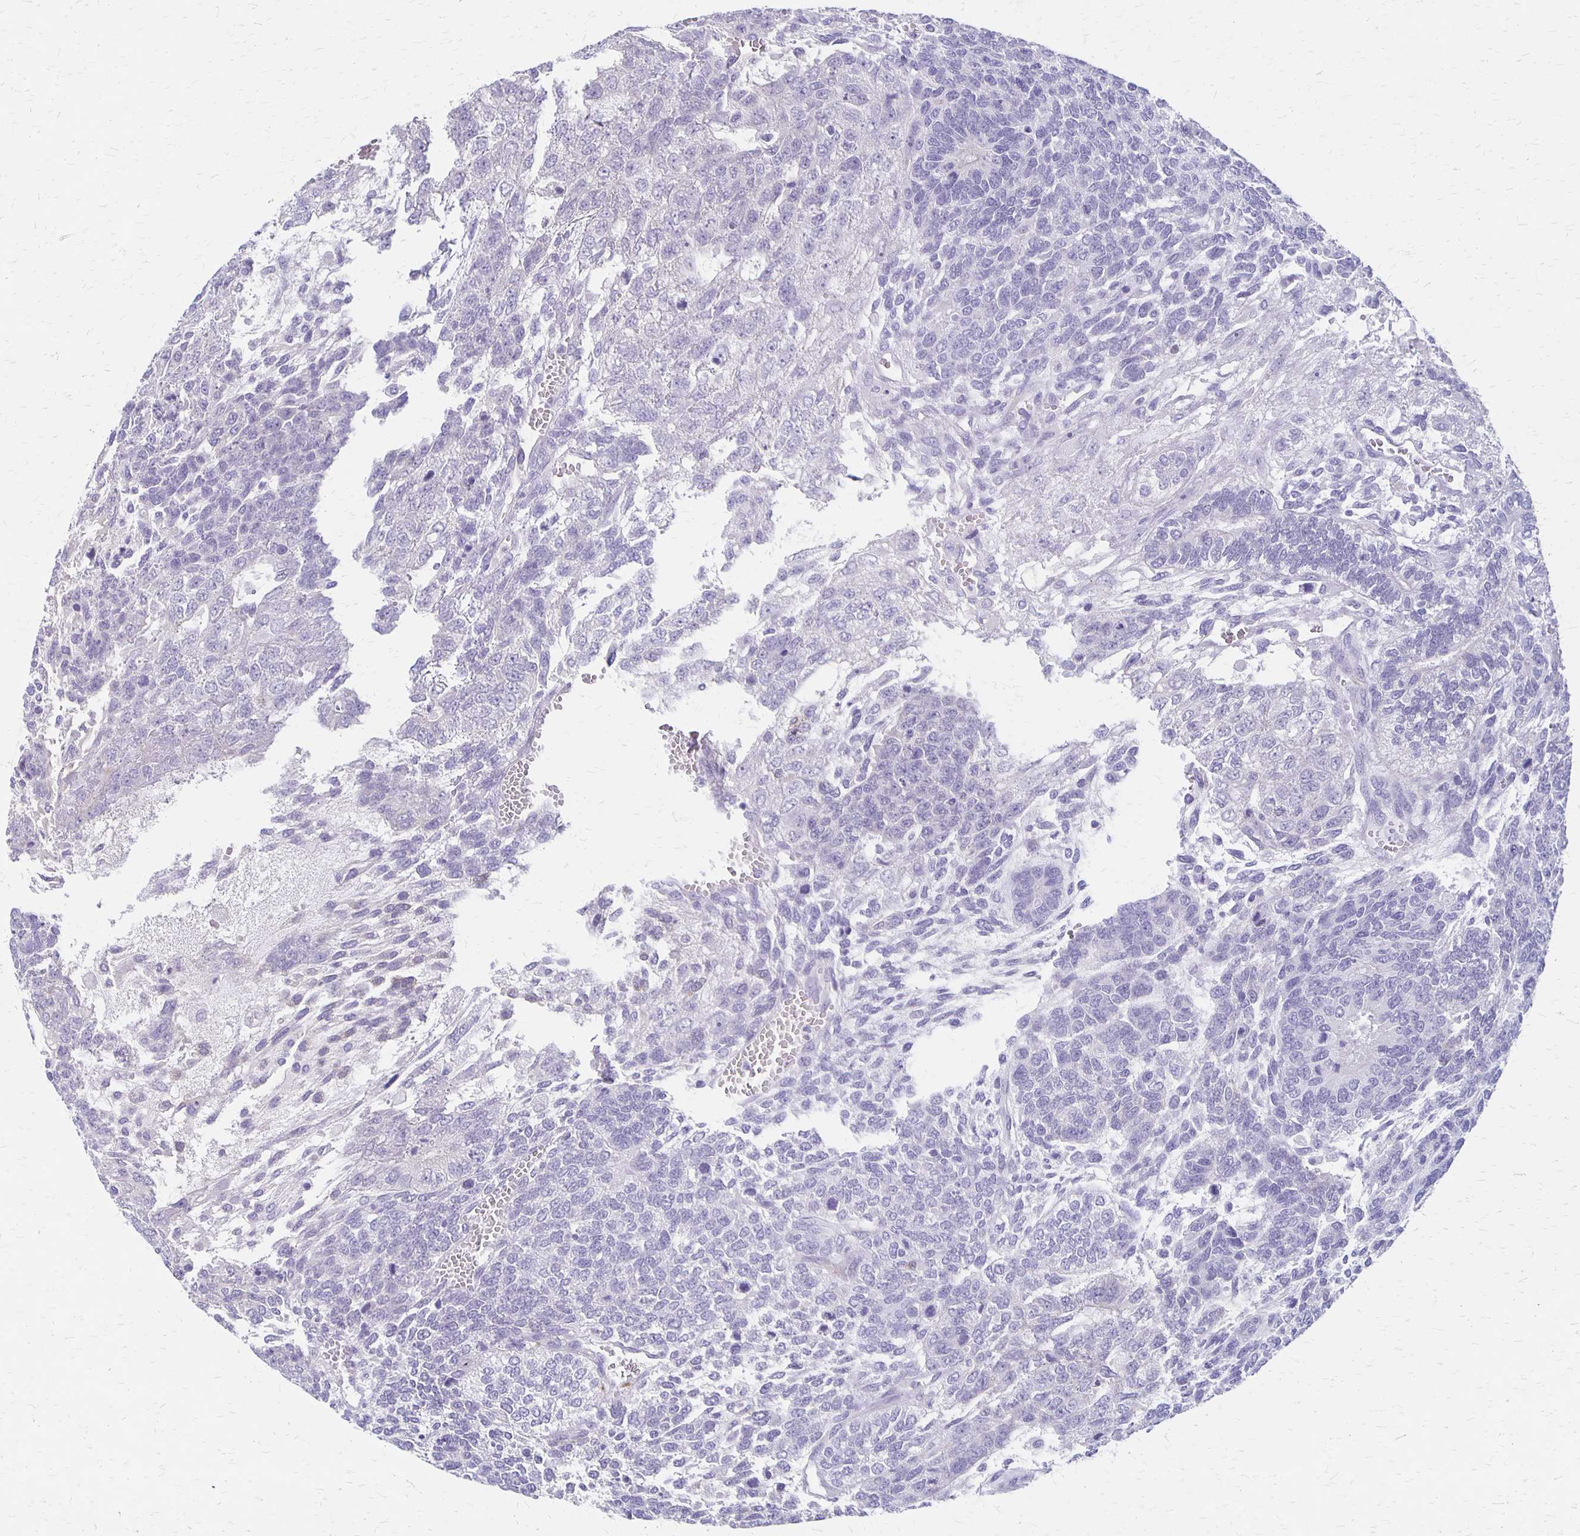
{"staining": {"intensity": "negative", "quantity": "none", "location": "none"}, "tissue": "testis cancer", "cell_type": "Tumor cells", "image_type": "cancer", "snomed": [{"axis": "morphology", "description": "Normal tissue, NOS"}, {"axis": "morphology", "description": "Carcinoma, Embryonal, NOS"}, {"axis": "topography", "description": "Testis"}, {"axis": "topography", "description": "Epididymis"}], "caption": "Protein analysis of testis embryonal carcinoma exhibits no significant expression in tumor cells.", "gene": "HOMER1", "patient": {"sex": "male", "age": 23}}